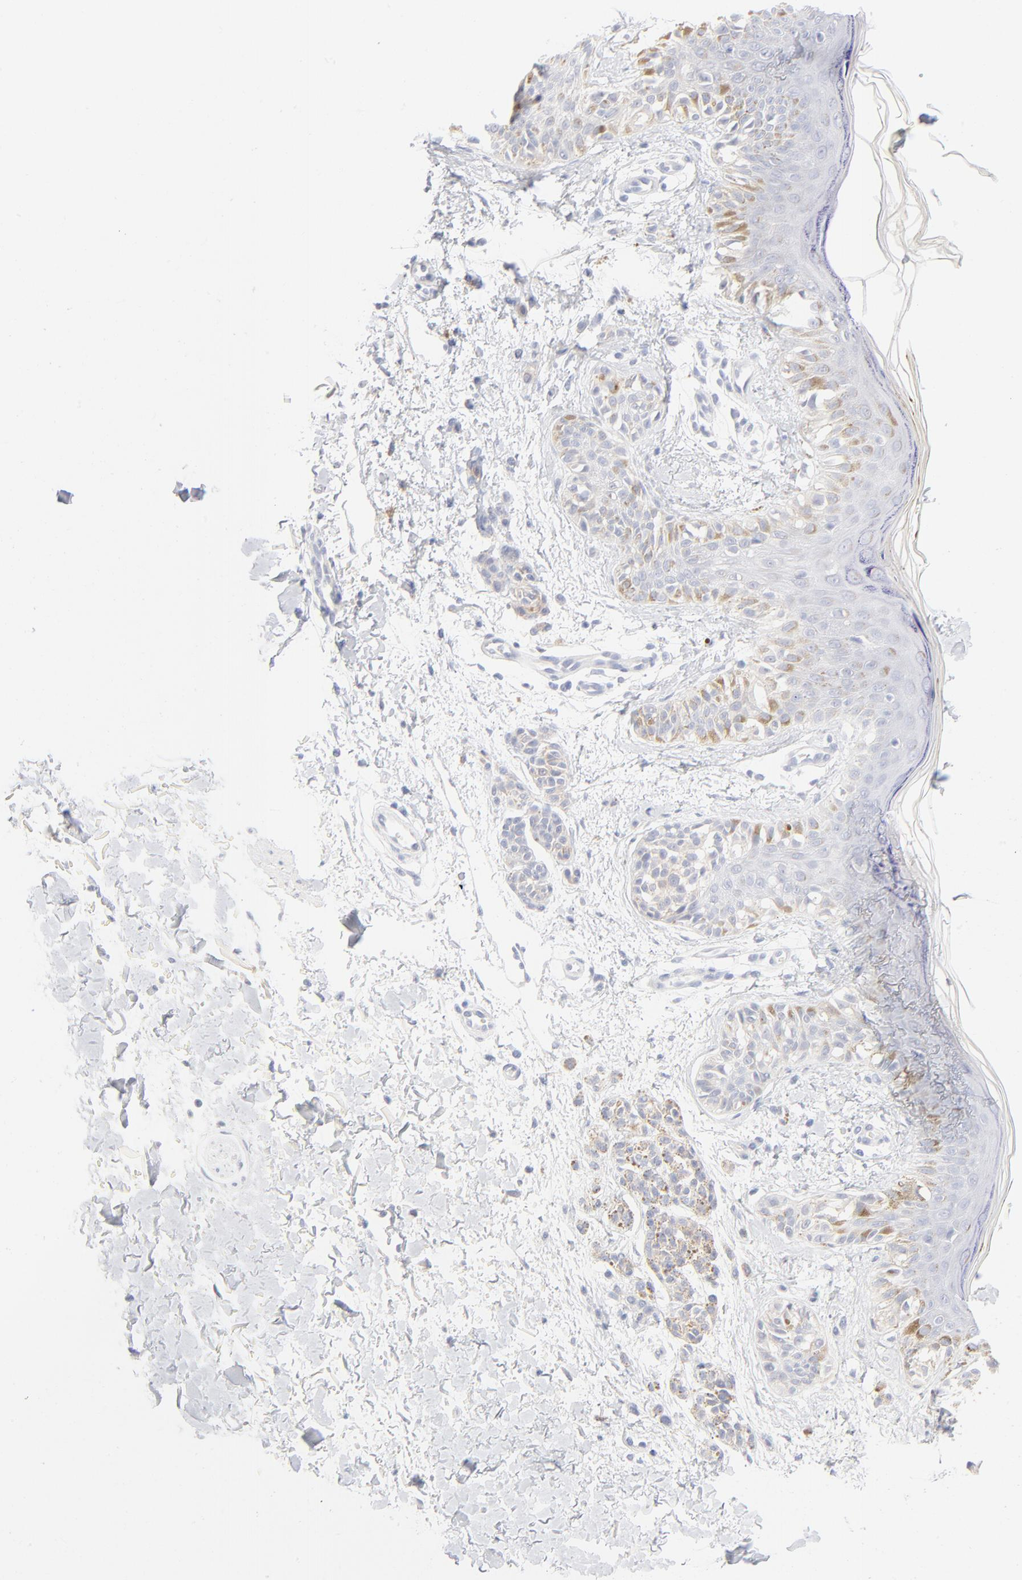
{"staining": {"intensity": "weak", "quantity": "<25%", "location": "cytoplasmic/membranous"}, "tissue": "melanoma", "cell_type": "Tumor cells", "image_type": "cancer", "snomed": [{"axis": "morphology", "description": "Normal tissue, NOS"}, {"axis": "morphology", "description": "Malignant melanoma, NOS"}, {"axis": "topography", "description": "Skin"}], "caption": "Melanoma was stained to show a protein in brown. There is no significant staining in tumor cells. The staining is performed using DAB (3,3'-diaminobenzidine) brown chromogen with nuclei counter-stained in using hematoxylin.", "gene": "ONECUT1", "patient": {"sex": "male", "age": 83}}